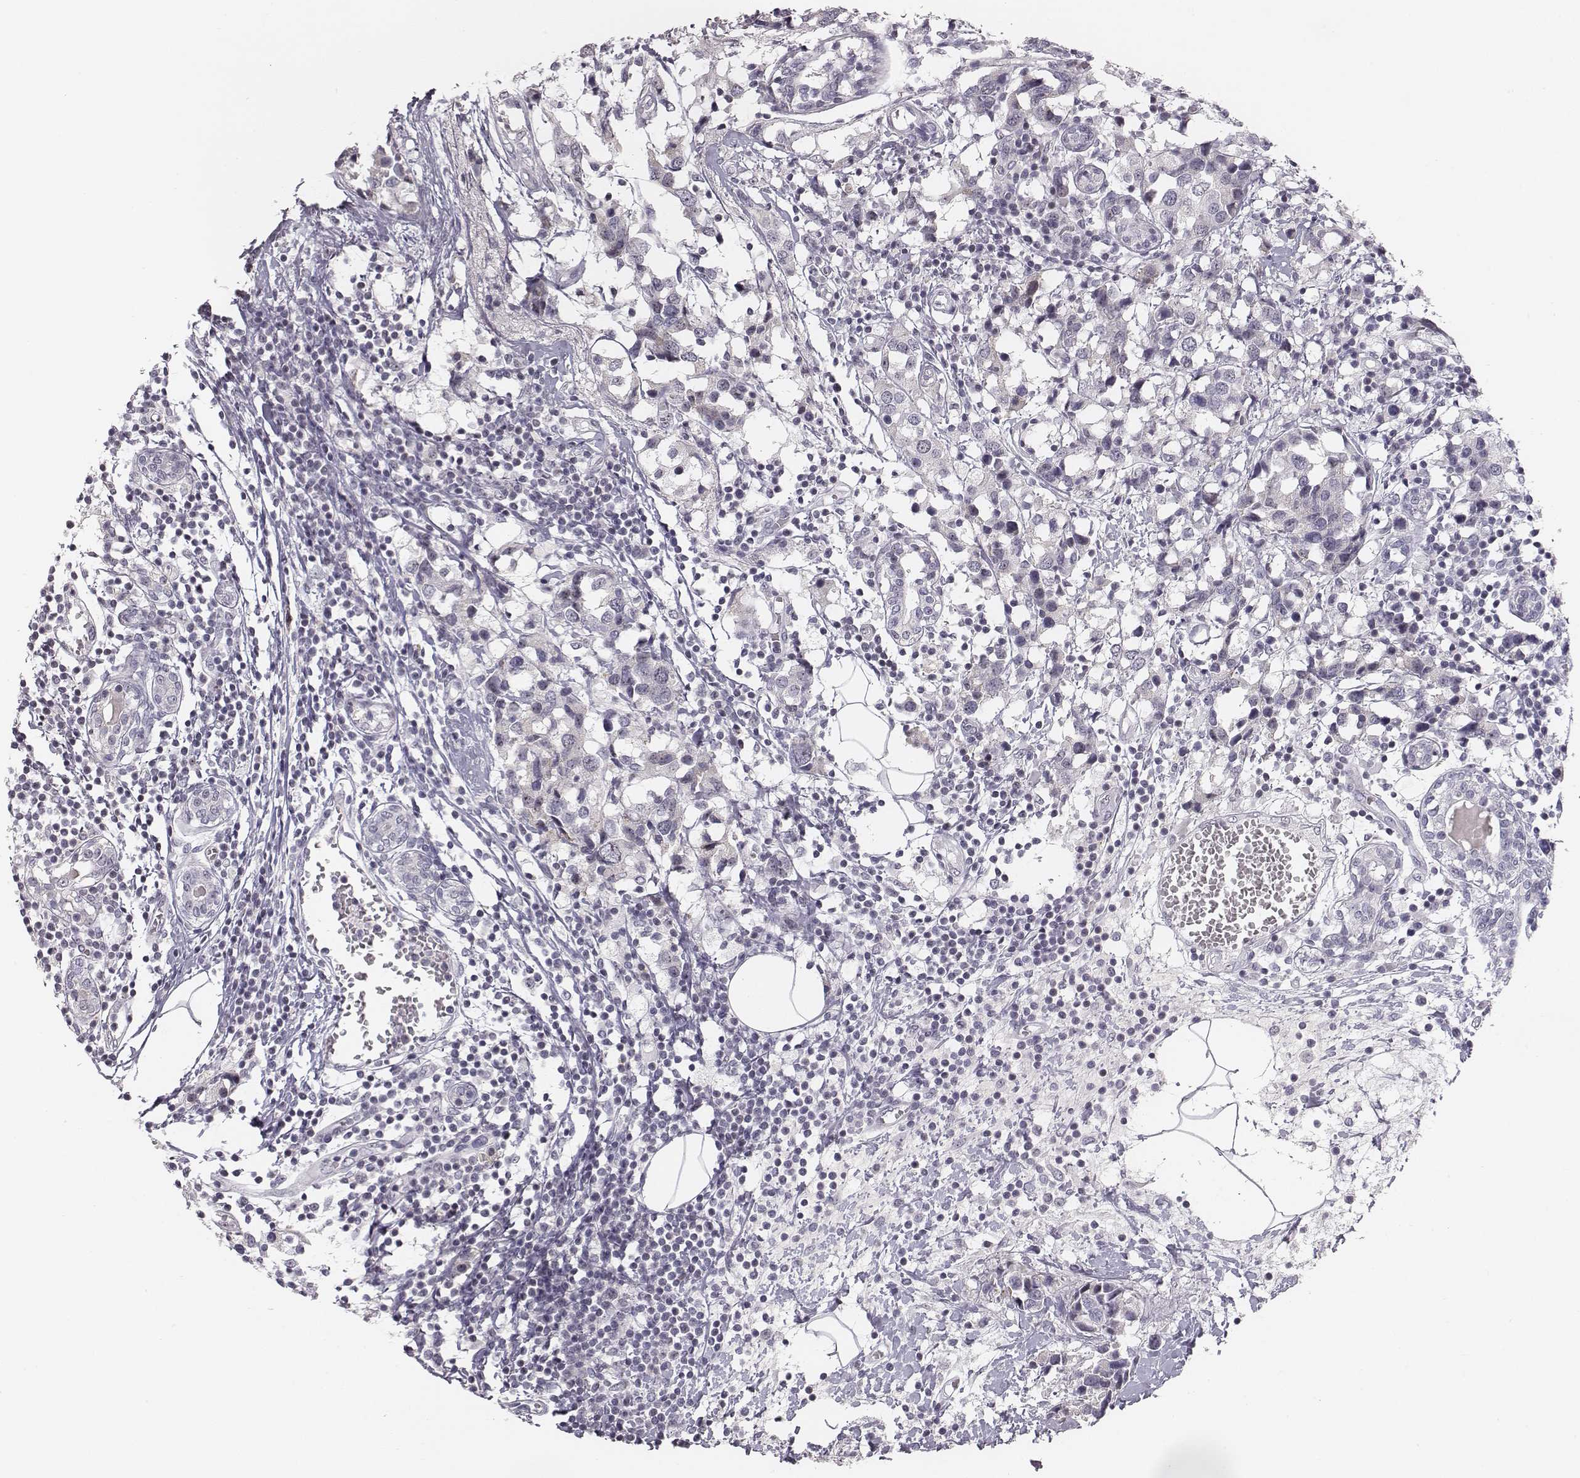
{"staining": {"intensity": "negative", "quantity": "none", "location": "none"}, "tissue": "breast cancer", "cell_type": "Tumor cells", "image_type": "cancer", "snomed": [{"axis": "morphology", "description": "Lobular carcinoma"}, {"axis": "topography", "description": "Breast"}], "caption": "High magnification brightfield microscopy of lobular carcinoma (breast) stained with DAB (brown) and counterstained with hematoxylin (blue): tumor cells show no significant expression.", "gene": "NIFK", "patient": {"sex": "female", "age": 59}}